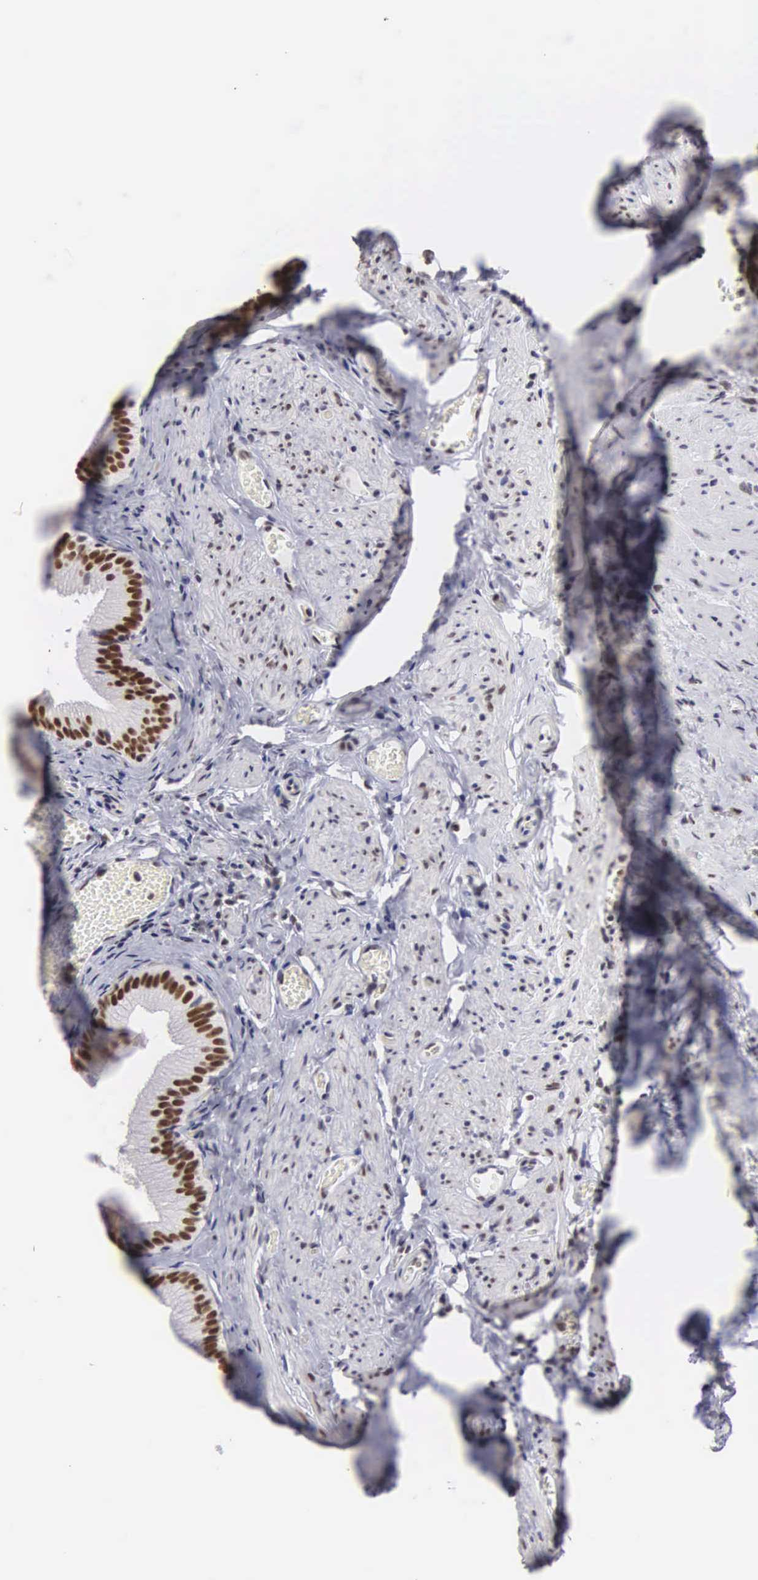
{"staining": {"intensity": "strong", "quantity": ">75%", "location": "nuclear"}, "tissue": "gallbladder", "cell_type": "Glandular cells", "image_type": "normal", "snomed": [{"axis": "morphology", "description": "Normal tissue, NOS"}, {"axis": "topography", "description": "Gallbladder"}], "caption": "Immunohistochemical staining of benign human gallbladder demonstrates >75% levels of strong nuclear protein staining in about >75% of glandular cells. (brown staining indicates protein expression, while blue staining denotes nuclei).", "gene": "CSTF2", "patient": {"sex": "female", "age": 44}}